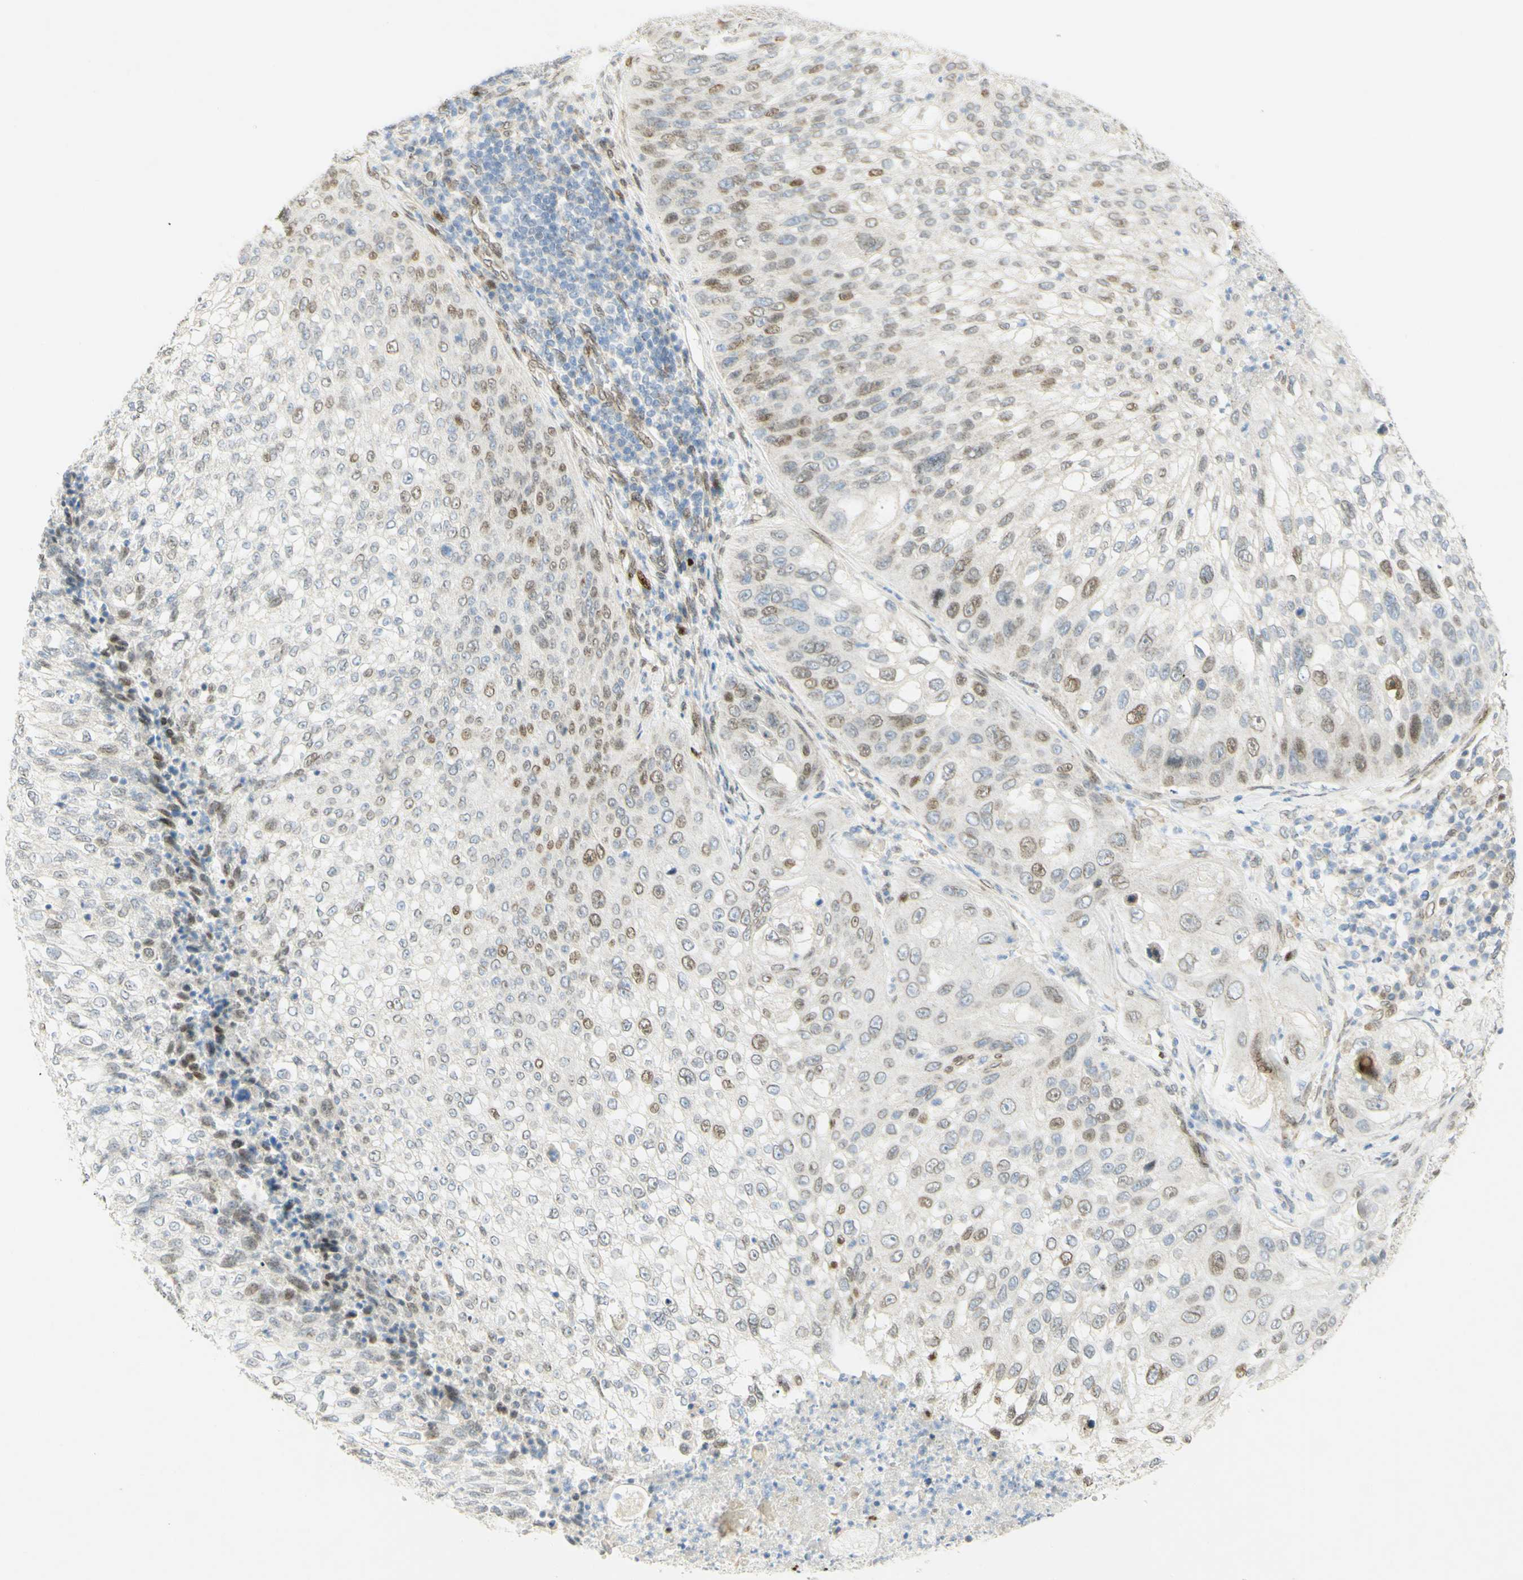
{"staining": {"intensity": "strong", "quantity": "25%-75%", "location": "nuclear"}, "tissue": "lung cancer", "cell_type": "Tumor cells", "image_type": "cancer", "snomed": [{"axis": "morphology", "description": "Inflammation, NOS"}, {"axis": "morphology", "description": "Squamous cell carcinoma, NOS"}, {"axis": "topography", "description": "Lymph node"}, {"axis": "topography", "description": "Soft tissue"}, {"axis": "topography", "description": "Lung"}], "caption": "Approximately 25%-75% of tumor cells in human lung cancer (squamous cell carcinoma) reveal strong nuclear protein staining as visualized by brown immunohistochemical staining.", "gene": "E2F1", "patient": {"sex": "male", "age": 66}}